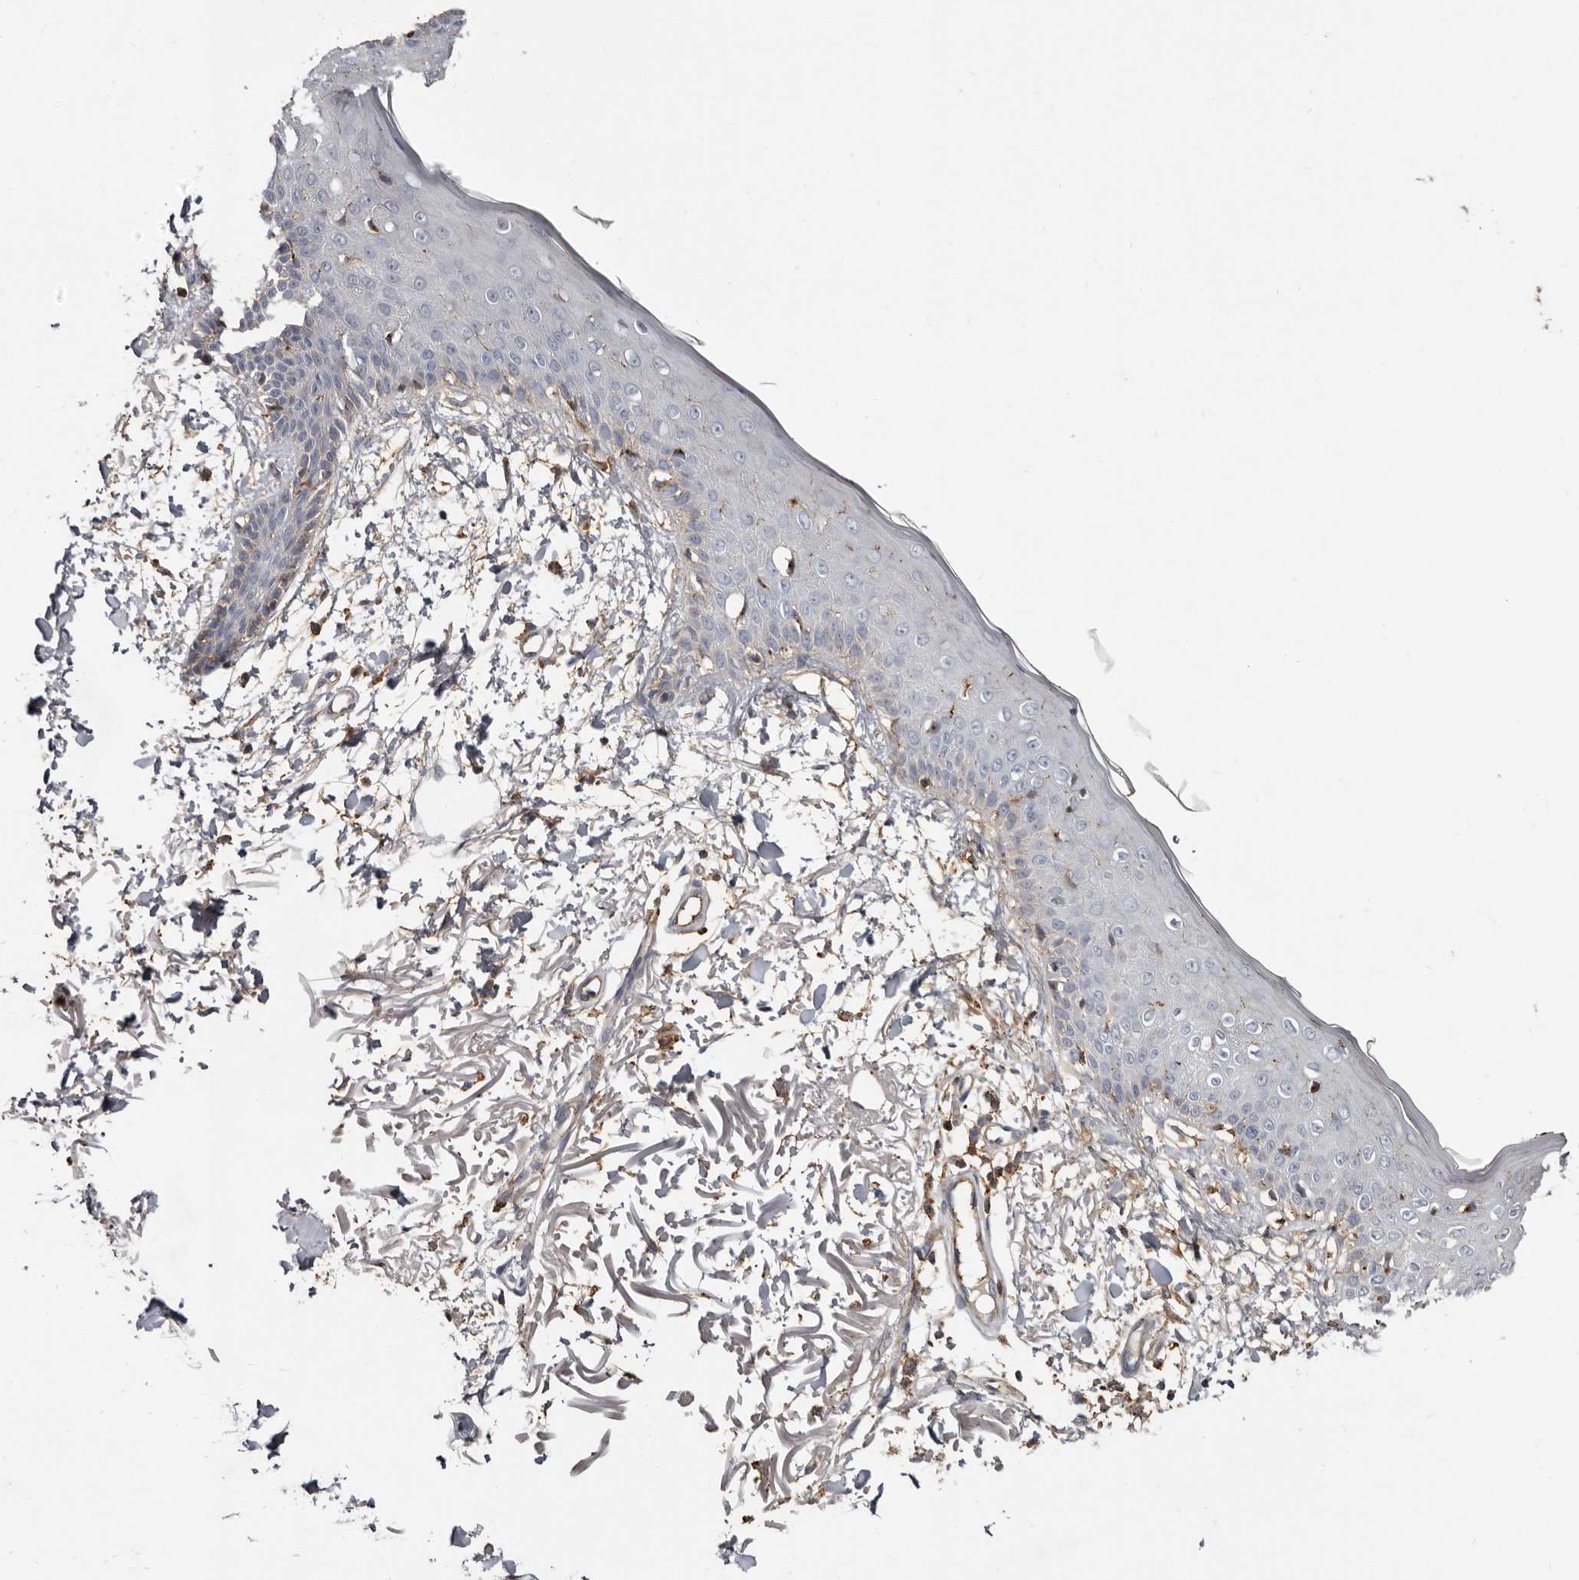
{"staining": {"intensity": "negative", "quantity": "none", "location": "none"}, "tissue": "skin", "cell_type": "Fibroblasts", "image_type": "normal", "snomed": [{"axis": "morphology", "description": "Normal tissue, NOS"}, {"axis": "morphology", "description": "Squamous cell carcinoma, NOS"}, {"axis": "topography", "description": "Skin"}, {"axis": "topography", "description": "Peripheral nerve tissue"}], "caption": "Immunohistochemistry histopathology image of normal skin stained for a protein (brown), which displays no staining in fibroblasts. (Brightfield microscopy of DAB immunohistochemistry at high magnification).", "gene": "KIF26B", "patient": {"sex": "male", "age": 83}}